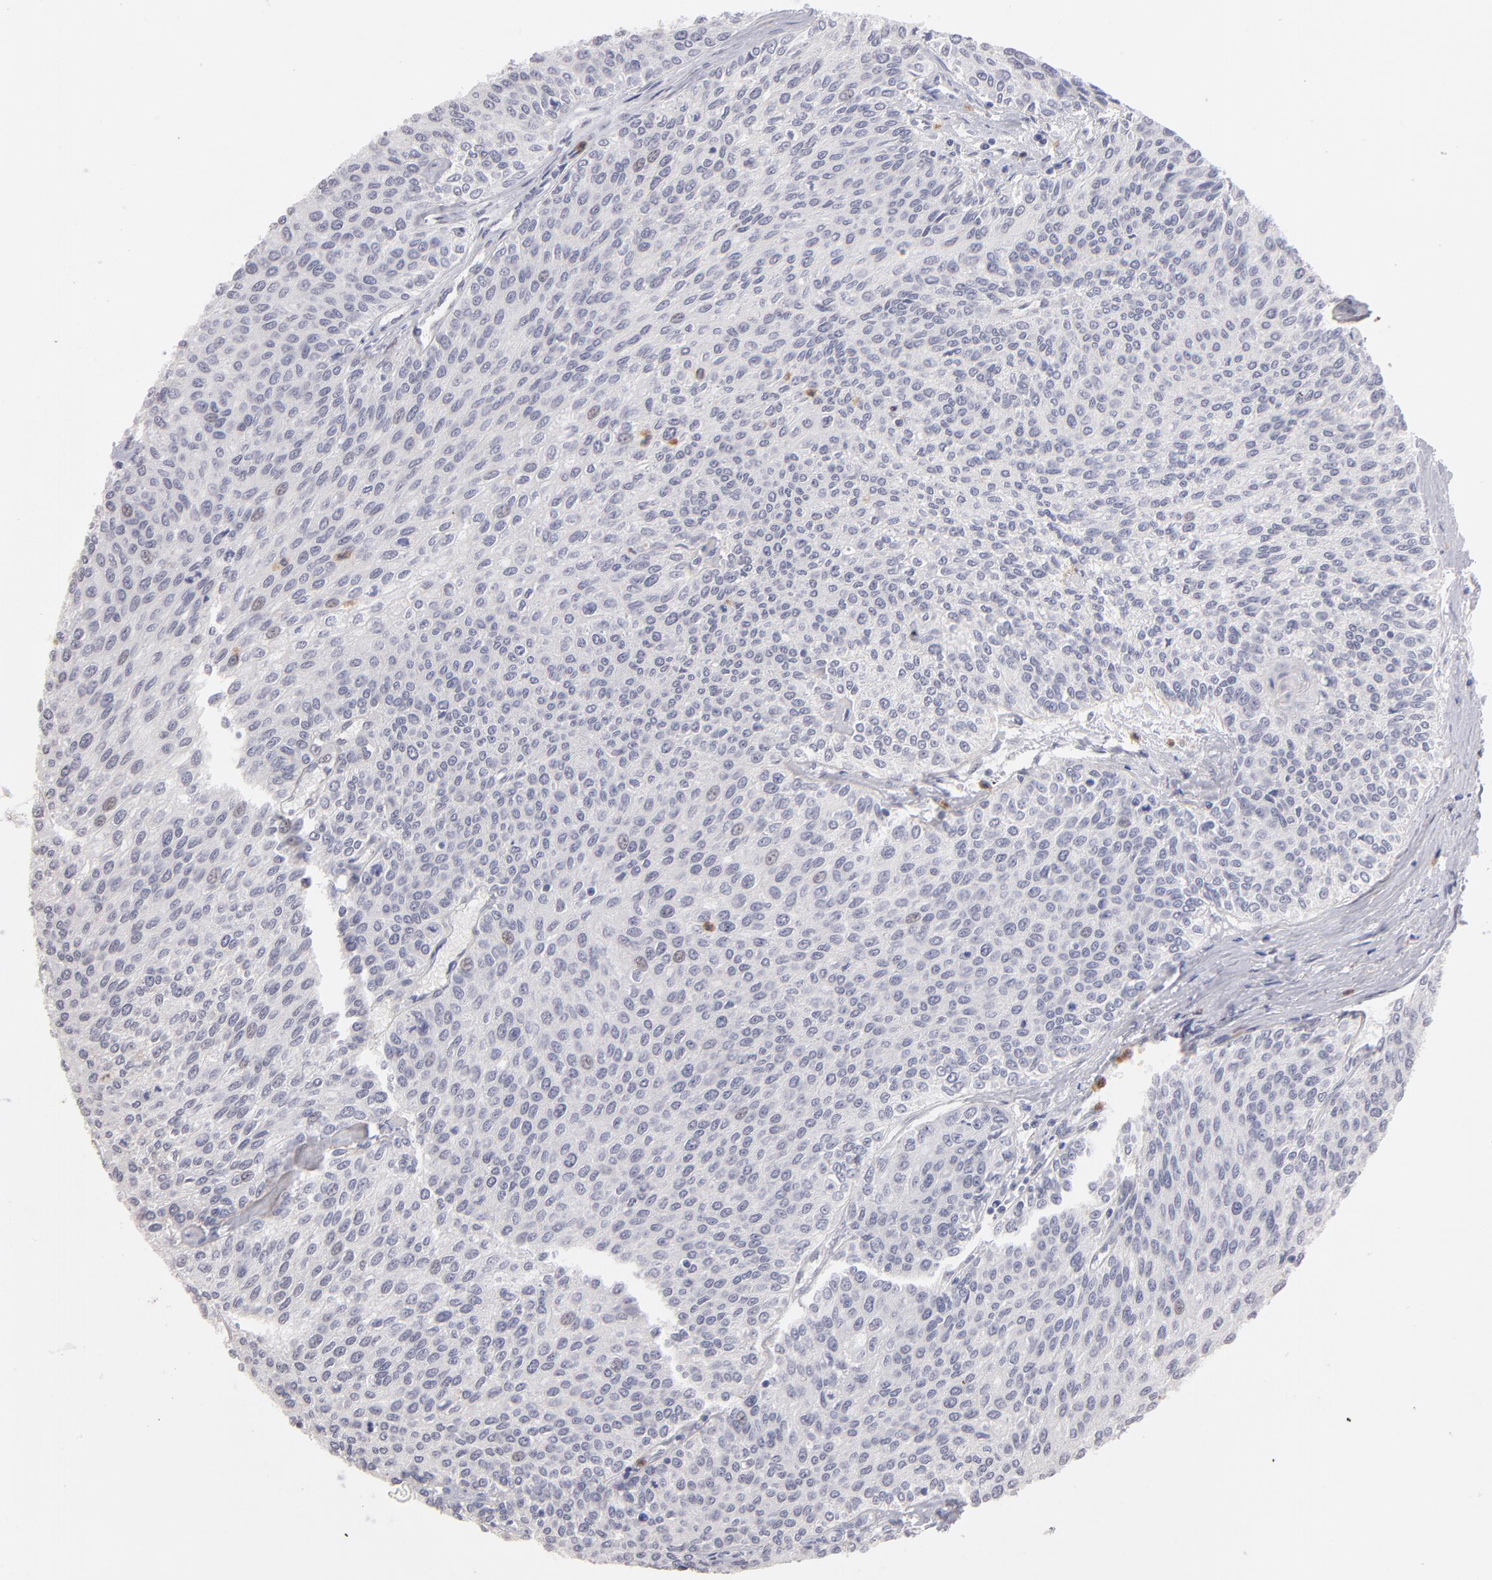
{"staining": {"intensity": "negative", "quantity": "none", "location": "none"}, "tissue": "urothelial cancer", "cell_type": "Tumor cells", "image_type": "cancer", "snomed": [{"axis": "morphology", "description": "Urothelial carcinoma, Low grade"}, {"axis": "topography", "description": "Urinary bladder"}], "caption": "A high-resolution micrograph shows immunohistochemistry (IHC) staining of low-grade urothelial carcinoma, which shows no significant positivity in tumor cells.", "gene": "MGAM", "patient": {"sex": "female", "age": 73}}